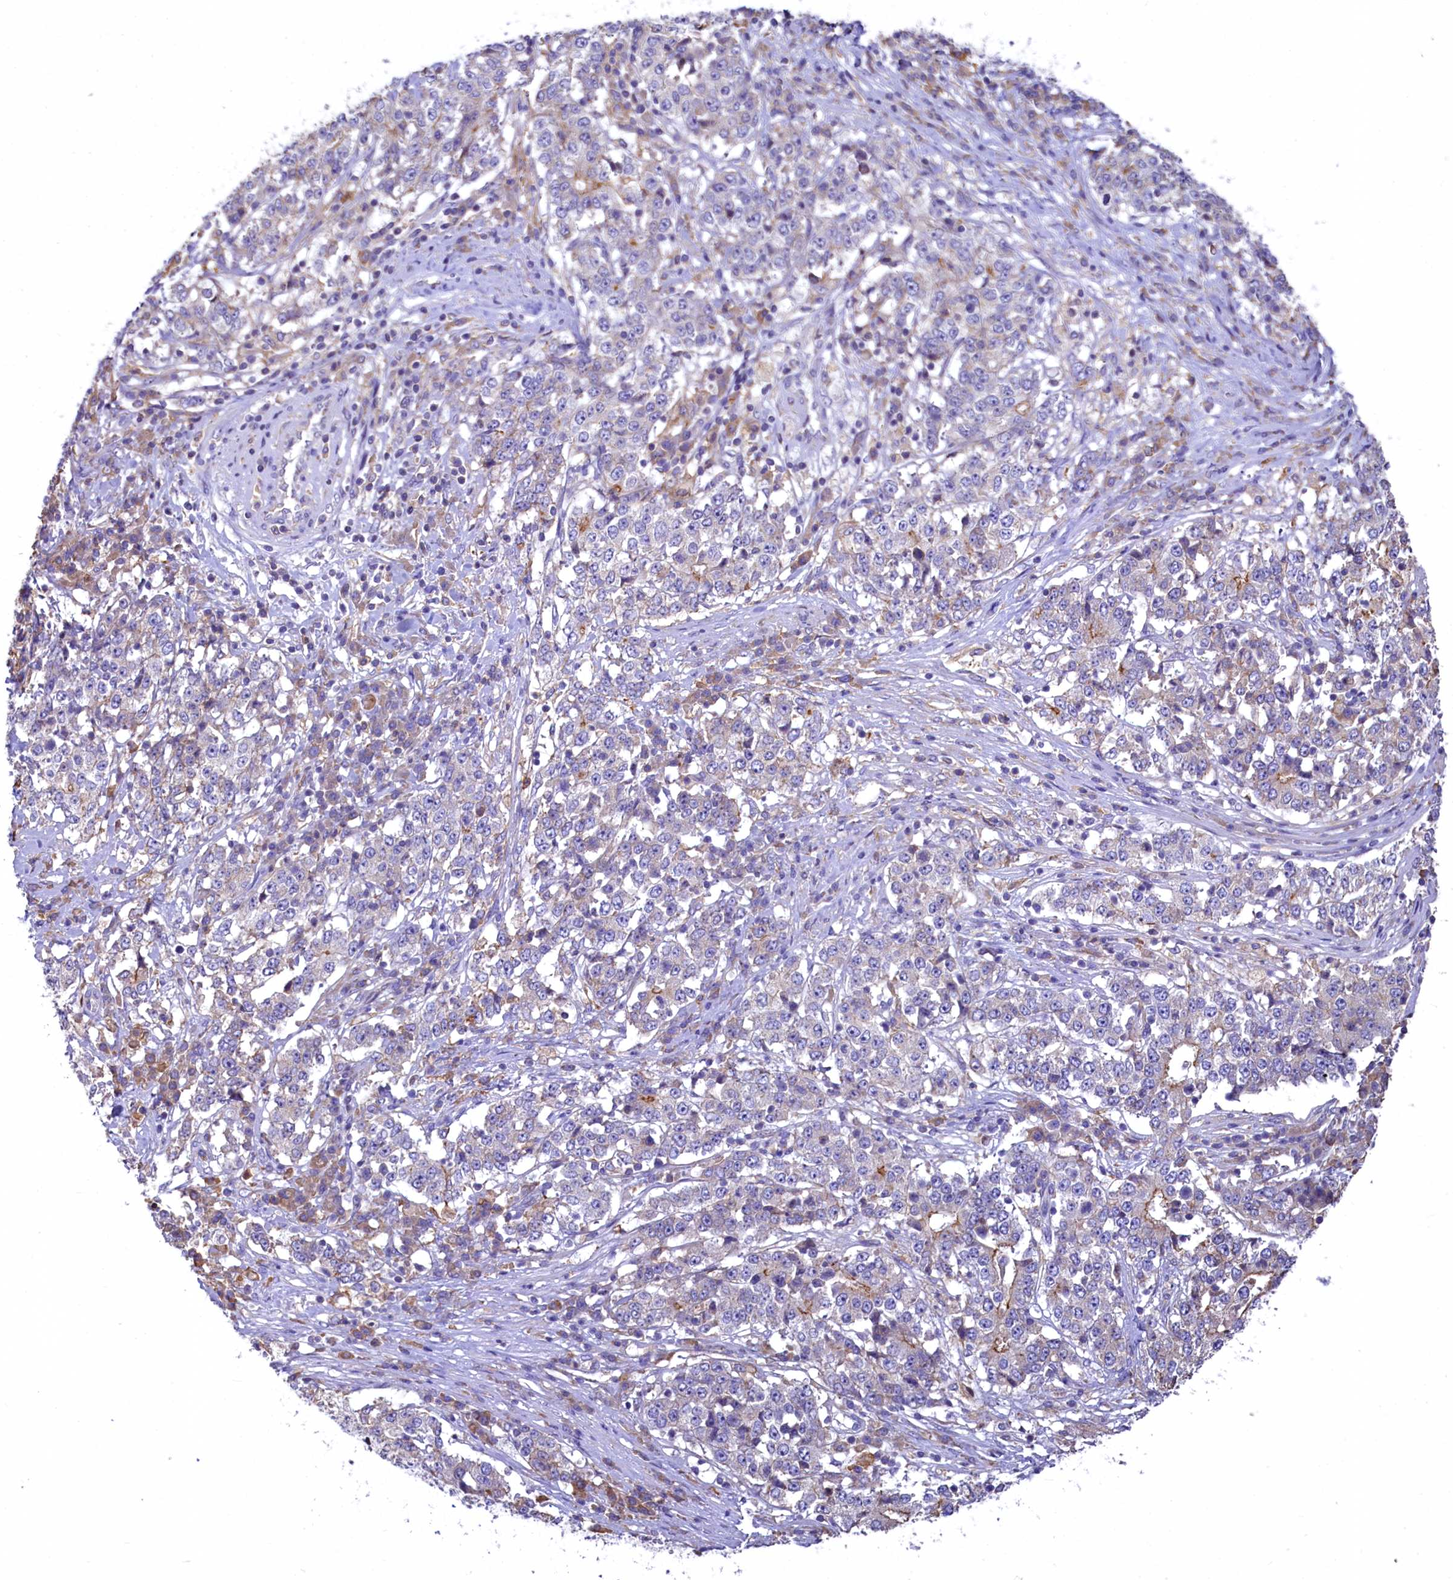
{"staining": {"intensity": "negative", "quantity": "none", "location": "none"}, "tissue": "stomach cancer", "cell_type": "Tumor cells", "image_type": "cancer", "snomed": [{"axis": "morphology", "description": "Adenocarcinoma, NOS"}, {"axis": "topography", "description": "Stomach"}], "caption": "IHC photomicrograph of neoplastic tissue: stomach cancer stained with DAB displays no significant protein expression in tumor cells.", "gene": "HPS6", "patient": {"sex": "male", "age": 59}}